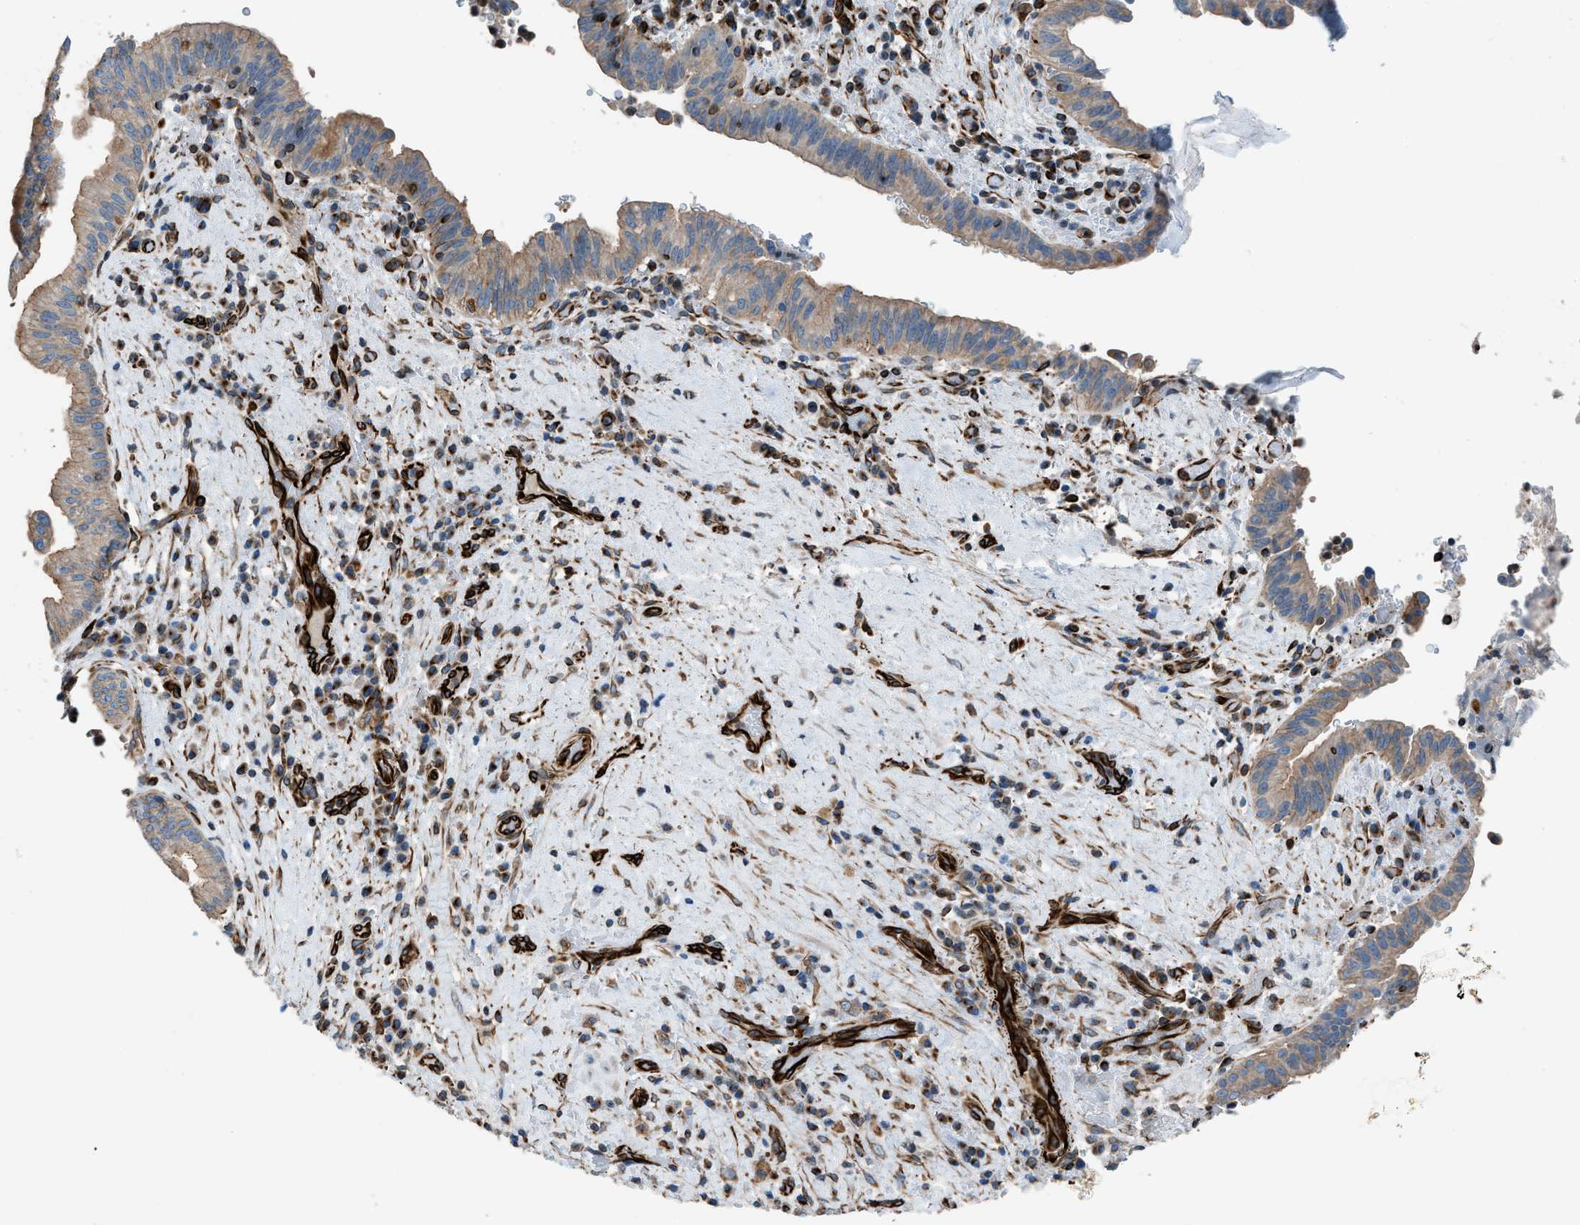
{"staining": {"intensity": "moderate", "quantity": ">75%", "location": "cytoplasmic/membranous"}, "tissue": "liver cancer", "cell_type": "Tumor cells", "image_type": "cancer", "snomed": [{"axis": "morphology", "description": "Cholangiocarcinoma"}, {"axis": "topography", "description": "Liver"}], "caption": "Protein staining of liver cancer (cholangiocarcinoma) tissue displays moderate cytoplasmic/membranous expression in approximately >75% of tumor cells. (brown staining indicates protein expression, while blue staining denotes nuclei).", "gene": "CABP7", "patient": {"sex": "female", "age": 38}}